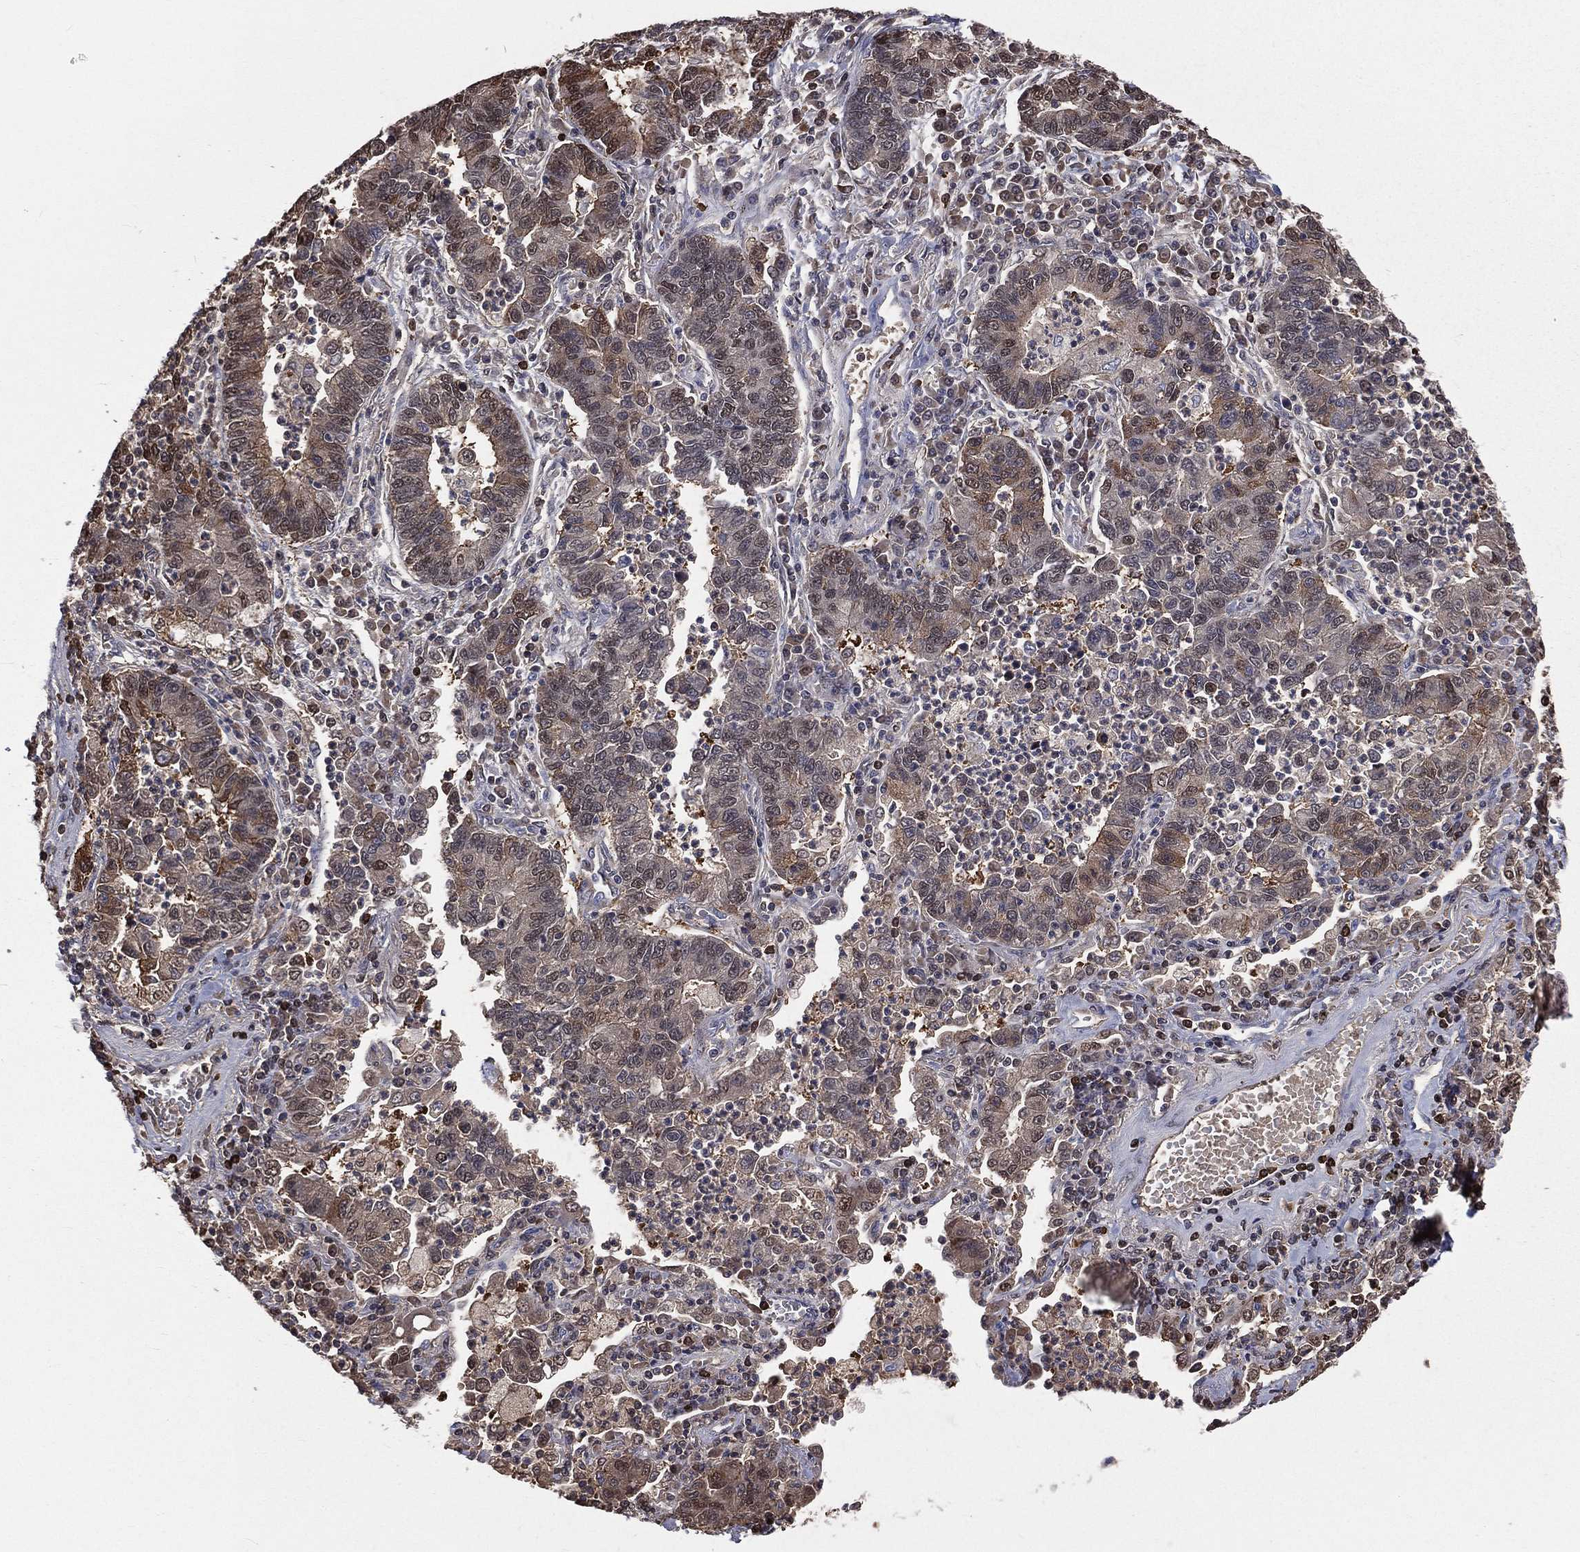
{"staining": {"intensity": "moderate", "quantity": "<25%", "location": "cytoplasmic/membranous,nuclear"}, "tissue": "lung cancer", "cell_type": "Tumor cells", "image_type": "cancer", "snomed": [{"axis": "morphology", "description": "Adenocarcinoma, NOS"}, {"axis": "topography", "description": "Lung"}], "caption": "Tumor cells display low levels of moderate cytoplasmic/membranous and nuclear positivity in approximately <25% of cells in human adenocarcinoma (lung). The protein is stained brown, and the nuclei are stained in blue (DAB IHC with brightfield microscopy, high magnification).", "gene": "TBC1D2", "patient": {"sex": "female", "age": 57}}